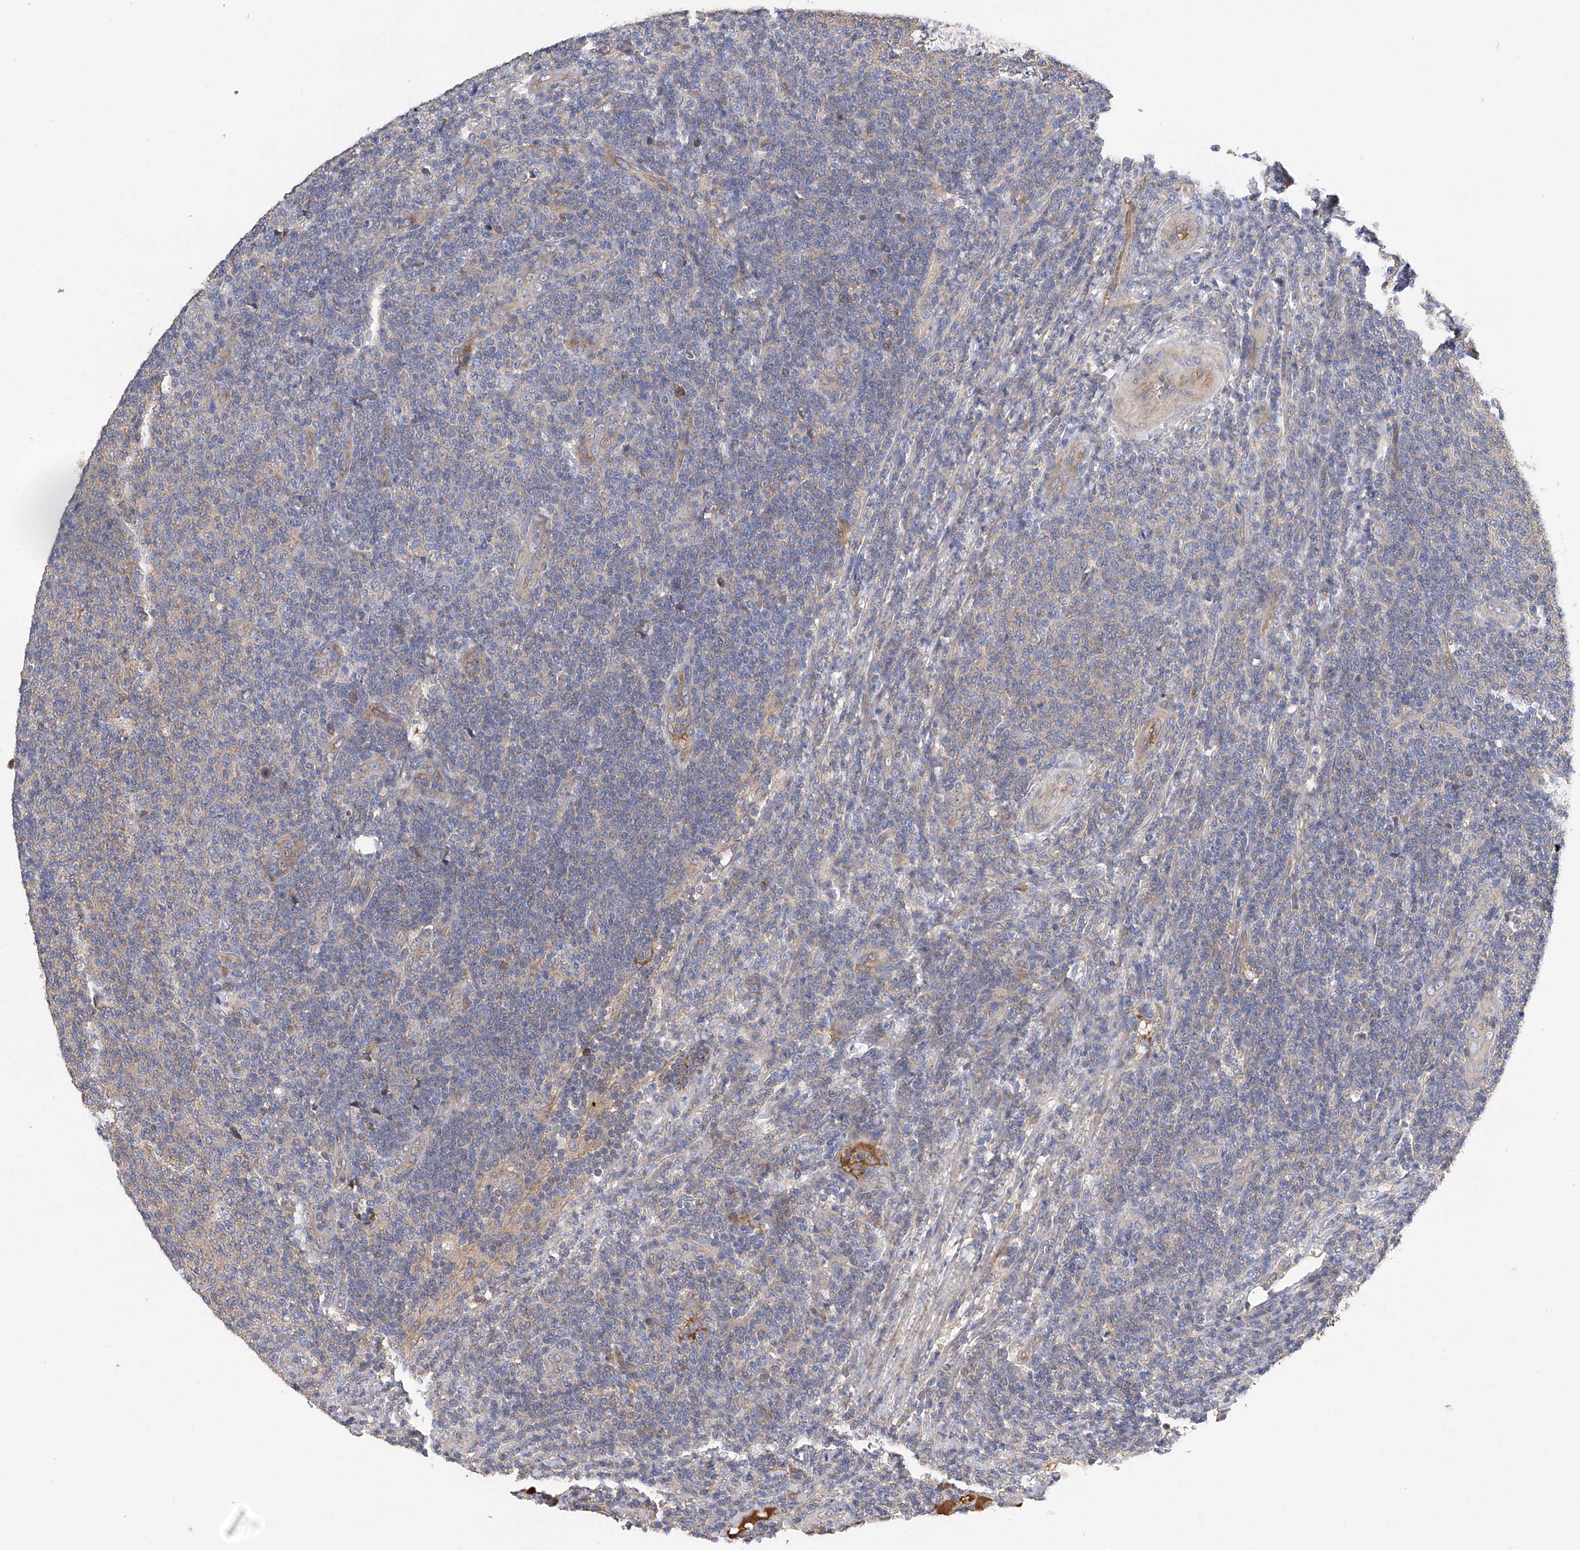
{"staining": {"intensity": "negative", "quantity": "none", "location": "none"}, "tissue": "lymphoma", "cell_type": "Tumor cells", "image_type": "cancer", "snomed": [{"axis": "morphology", "description": "Malignant lymphoma, non-Hodgkin's type, Low grade"}, {"axis": "topography", "description": "Lymph node"}], "caption": "Immunohistochemical staining of human malignant lymphoma, non-Hodgkin's type (low-grade) demonstrates no significant expression in tumor cells.", "gene": "PTK2", "patient": {"sex": "male", "age": 66}}